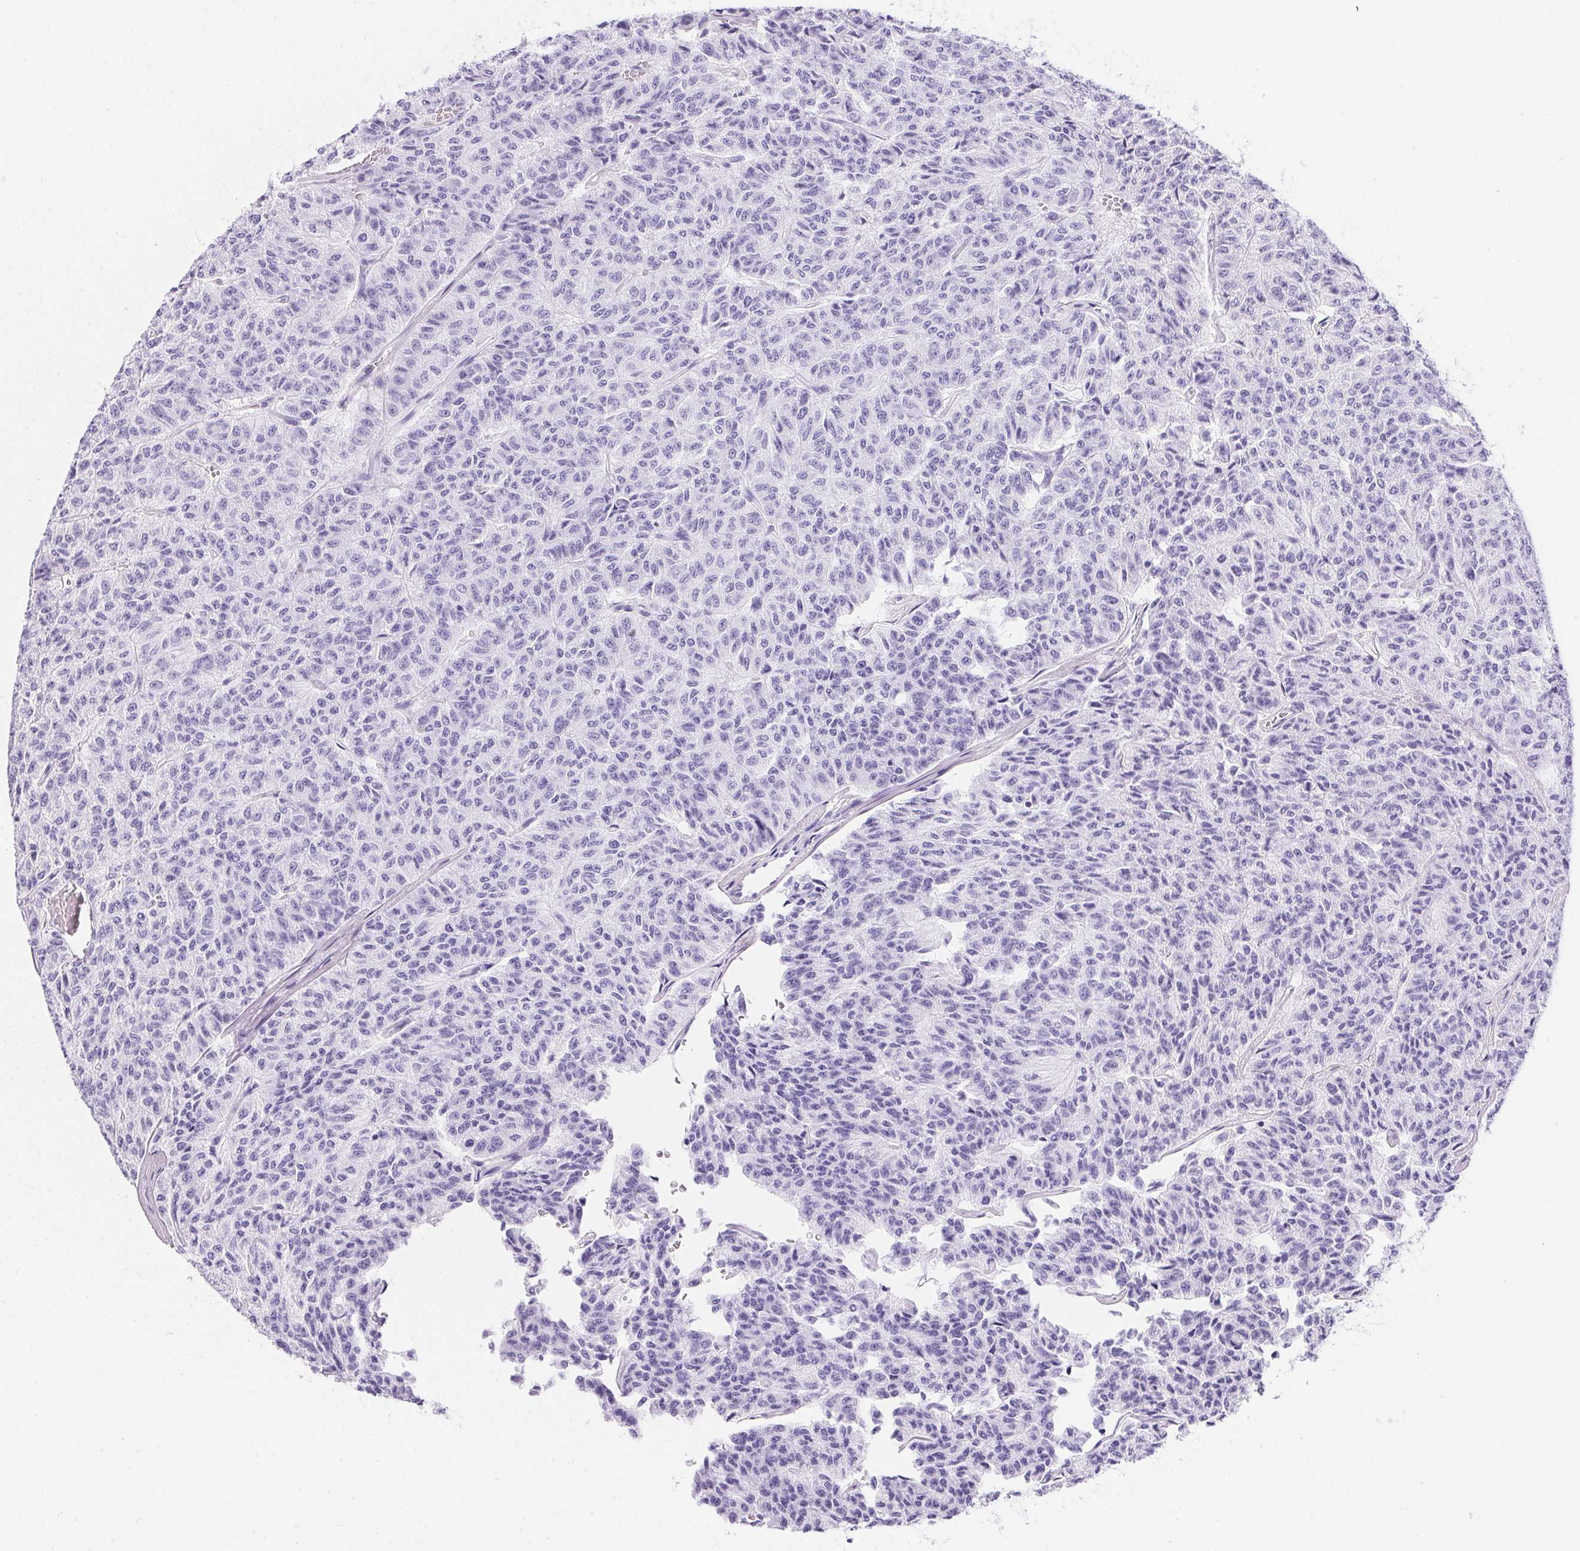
{"staining": {"intensity": "negative", "quantity": "none", "location": "none"}, "tissue": "carcinoid", "cell_type": "Tumor cells", "image_type": "cancer", "snomed": [{"axis": "morphology", "description": "Carcinoid, malignant, NOS"}, {"axis": "topography", "description": "Lung"}], "caption": "An image of carcinoid stained for a protein reveals no brown staining in tumor cells. (Brightfield microscopy of DAB (3,3'-diaminobenzidine) IHC at high magnification).", "gene": "ASGR2", "patient": {"sex": "male", "age": 71}}